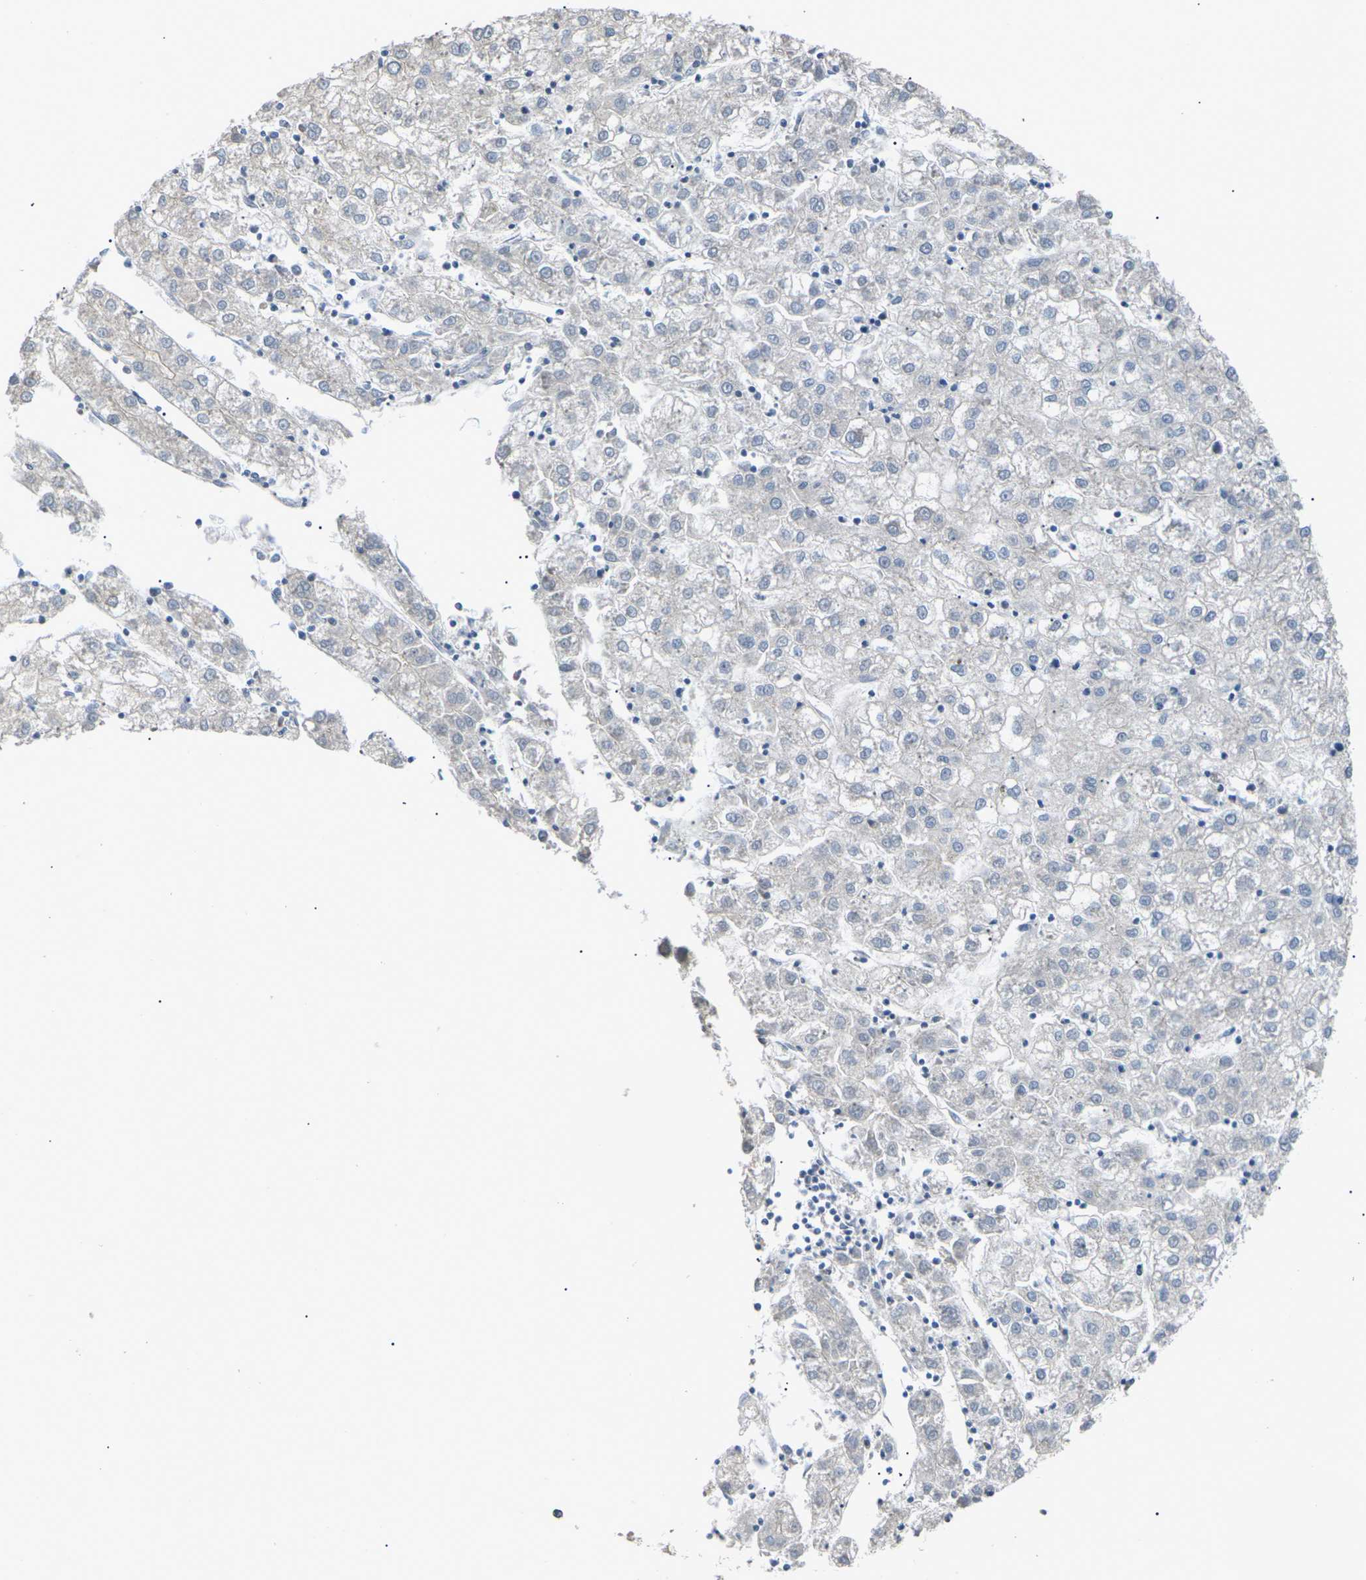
{"staining": {"intensity": "negative", "quantity": "none", "location": "none"}, "tissue": "liver cancer", "cell_type": "Tumor cells", "image_type": "cancer", "snomed": [{"axis": "morphology", "description": "Carcinoma, Hepatocellular, NOS"}, {"axis": "topography", "description": "Liver"}], "caption": "High magnification brightfield microscopy of liver hepatocellular carcinoma stained with DAB (3,3'-diaminobenzidine) (brown) and counterstained with hematoxylin (blue): tumor cells show no significant expression.", "gene": "KLHDC8B", "patient": {"sex": "male", "age": 72}}